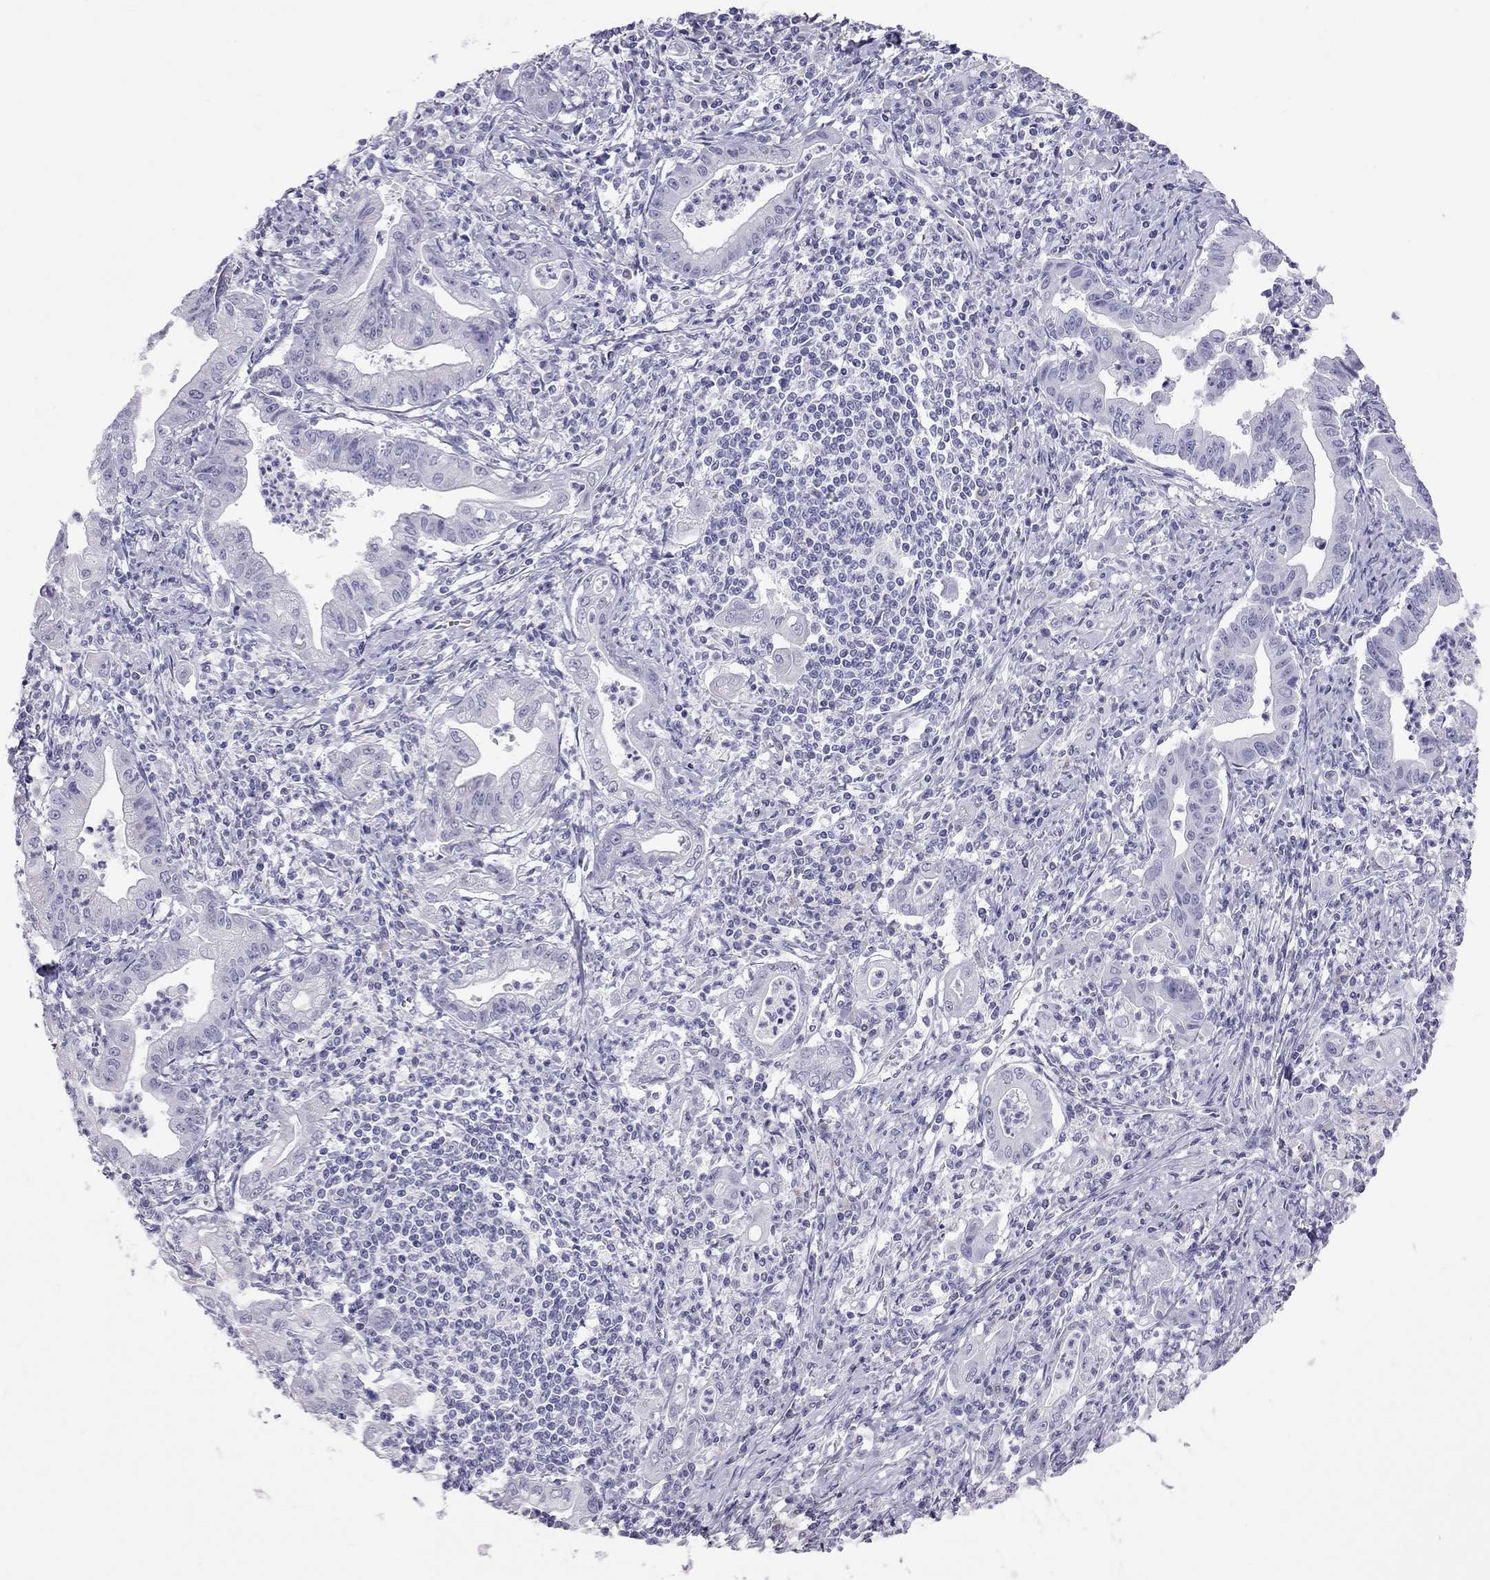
{"staining": {"intensity": "negative", "quantity": "none", "location": "none"}, "tissue": "stomach cancer", "cell_type": "Tumor cells", "image_type": "cancer", "snomed": [{"axis": "morphology", "description": "Adenocarcinoma, NOS"}, {"axis": "topography", "description": "Stomach, upper"}], "caption": "Immunohistochemistry of human stomach adenocarcinoma demonstrates no staining in tumor cells.", "gene": "STAG3", "patient": {"sex": "female", "age": 79}}